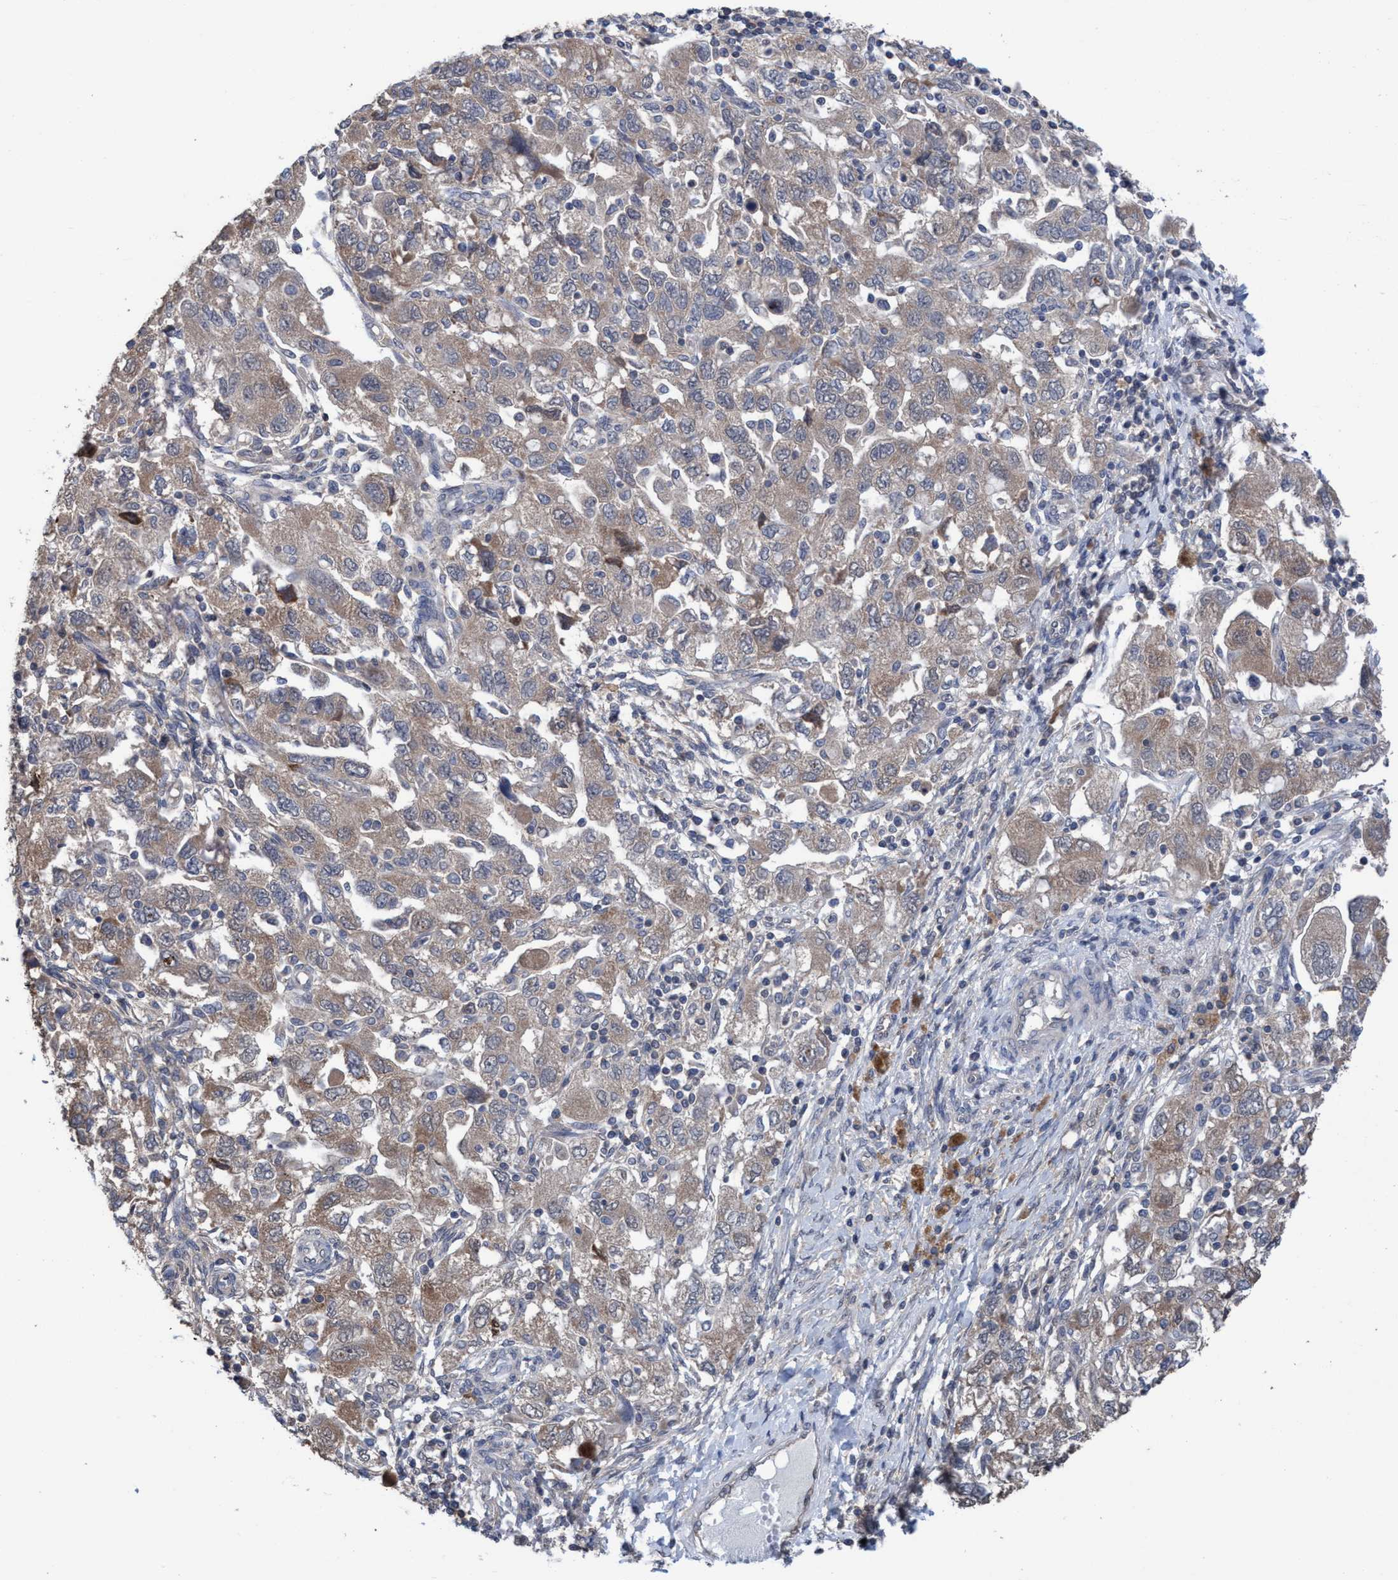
{"staining": {"intensity": "weak", "quantity": "<25%", "location": "cytoplasmic/membranous"}, "tissue": "ovarian cancer", "cell_type": "Tumor cells", "image_type": "cancer", "snomed": [{"axis": "morphology", "description": "Carcinoma, NOS"}, {"axis": "morphology", "description": "Cystadenocarcinoma, serous, NOS"}, {"axis": "topography", "description": "Ovary"}], "caption": "Immunohistochemical staining of ovarian cancer exhibits no significant staining in tumor cells. (Brightfield microscopy of DAB (3,3'-diaminobenzidine) immunohistochemistry (IHC) at high magnification).", "gene": "GLOD4", "patient": {"sex": "female", "age": 69}}